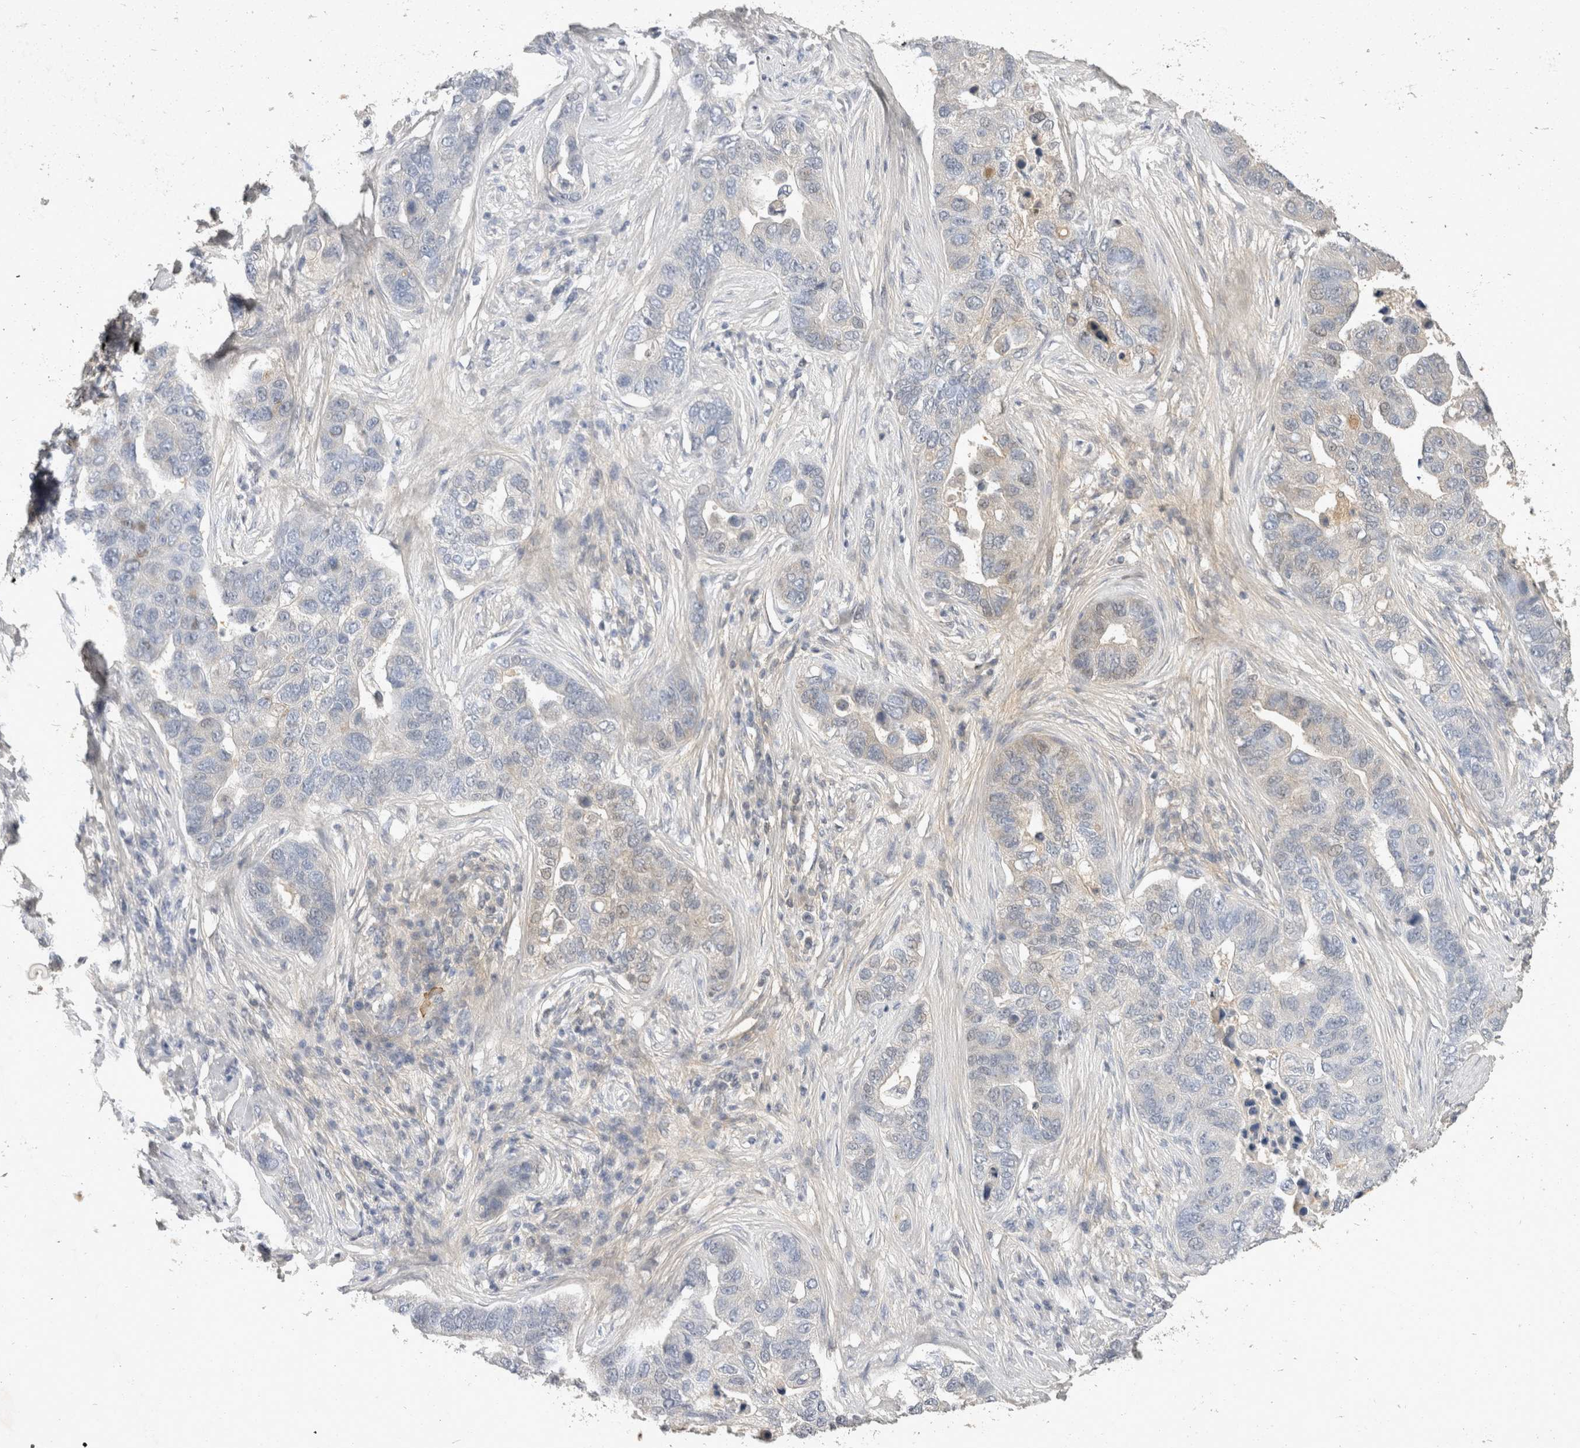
{"staining": {"intensity": "negative", "quantity": "none", "location": "none"}, "tissue": "pancreatic cancer", "cell_type": "Tumor cells", "image_type": "cancer", "snomed": [{"axis": "morphology", "description": "Adenocarcinoma, NOS"}, {"axis": "topography", "description": "Pancreas"}], "caption": "IHC photomicrograph of neoplastic tissue: human adenocarcinoma (pancreatic) stained with DAB shows no significant protein staining in tumor cells.", "gene": "TOM1L2", "patient": {"sex": "female", "age": 61}}